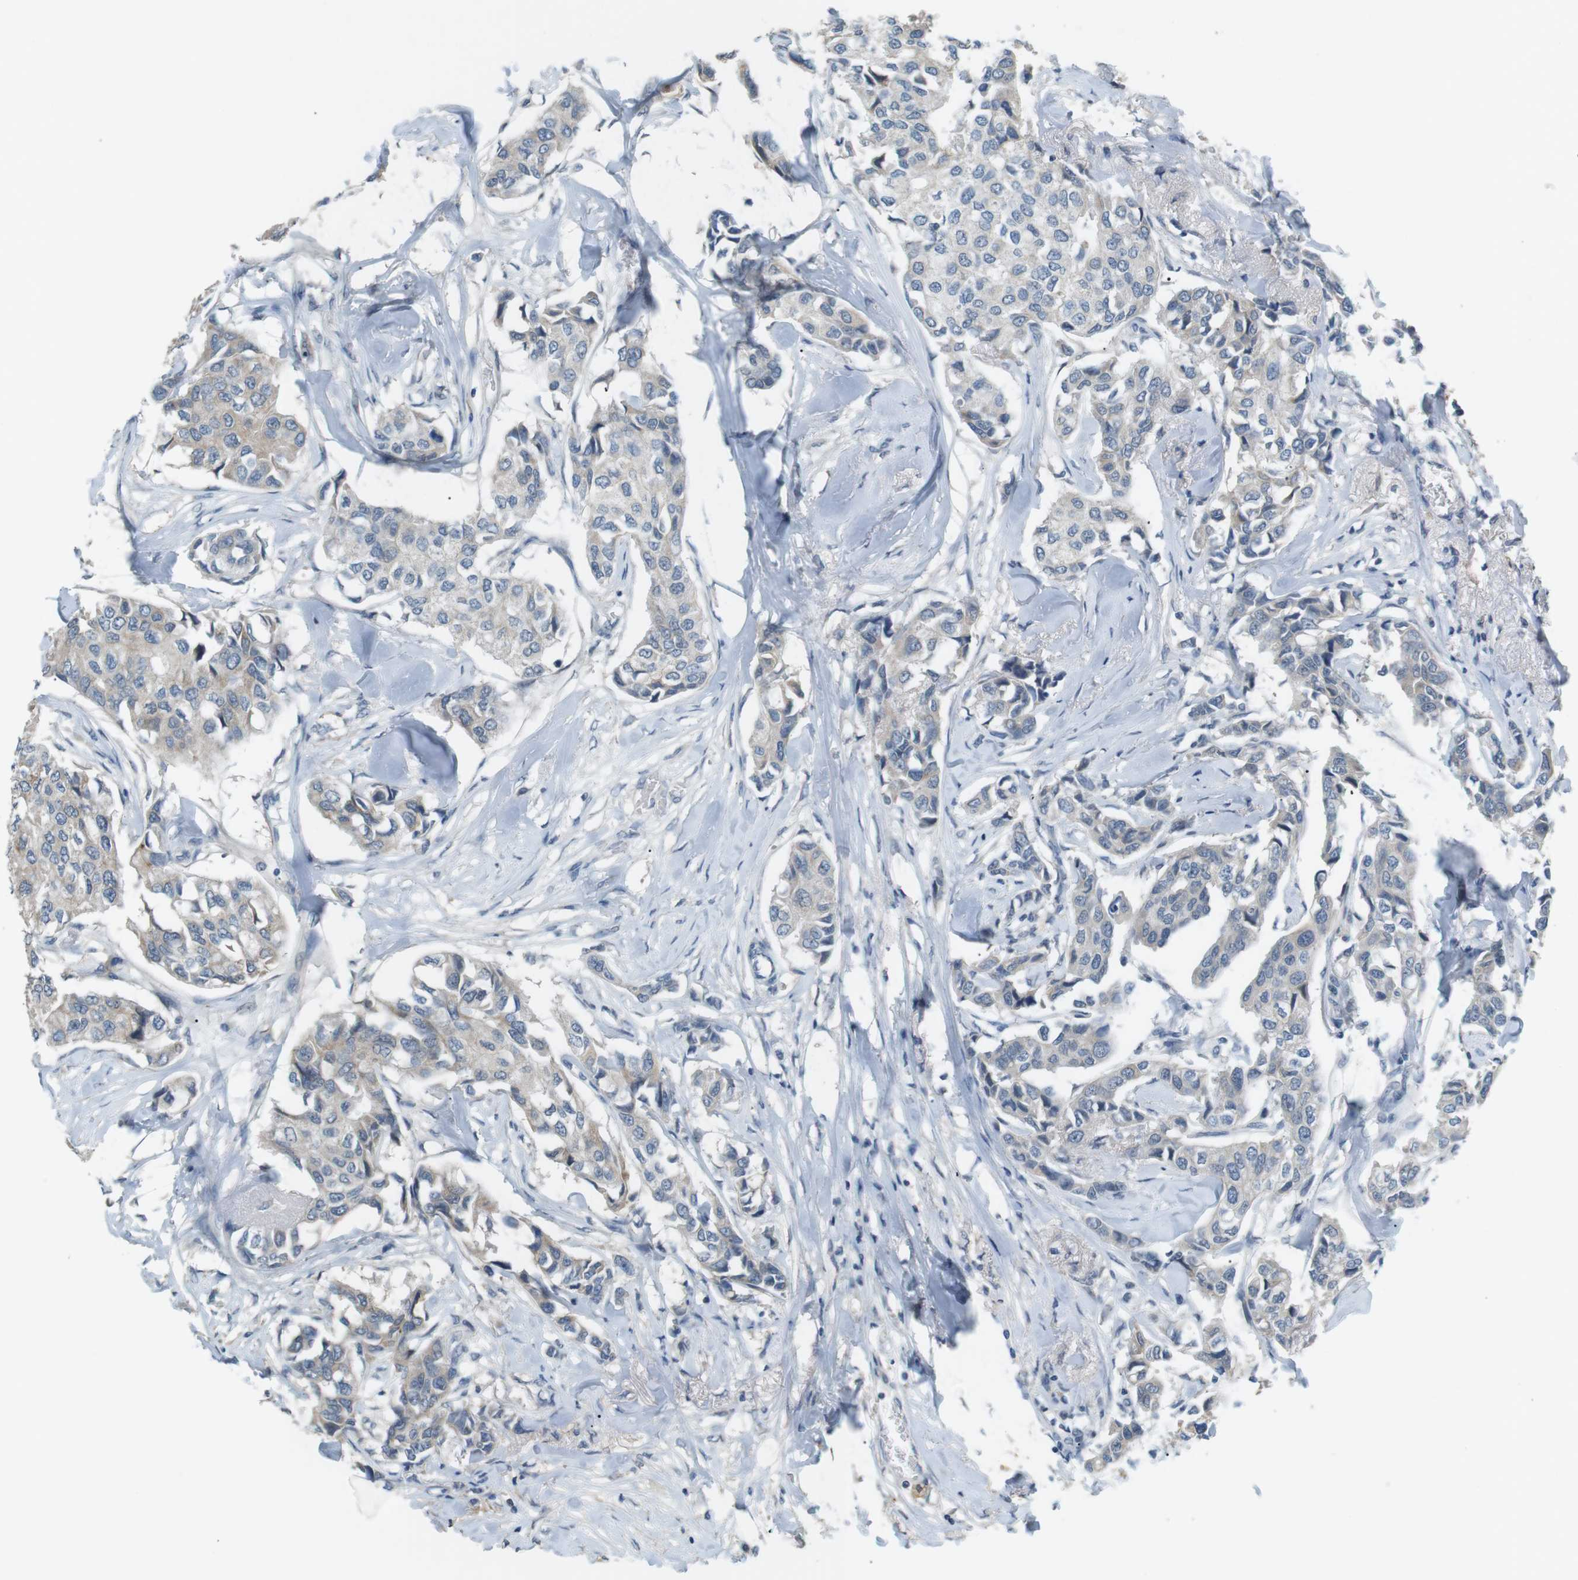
{"staining": {"intensity": "weak", "quantity": "<25%", "location": "cytoplasmic/membranous"}, "tissue": "breast cancer", "cell_type": "Tumor cells", "image_type": "cancer", "snomed": [{"axis": "morphology", "description": "Duct carcinoma"}, {"axis": "topography", "description": "Breast"}], "caption": "Photomicrograph shows no significant protein staining in tumor cells of breast intraductal carcinoma.", "gene": "RTN3", "patient": {"sex": "female", "age": 80}}